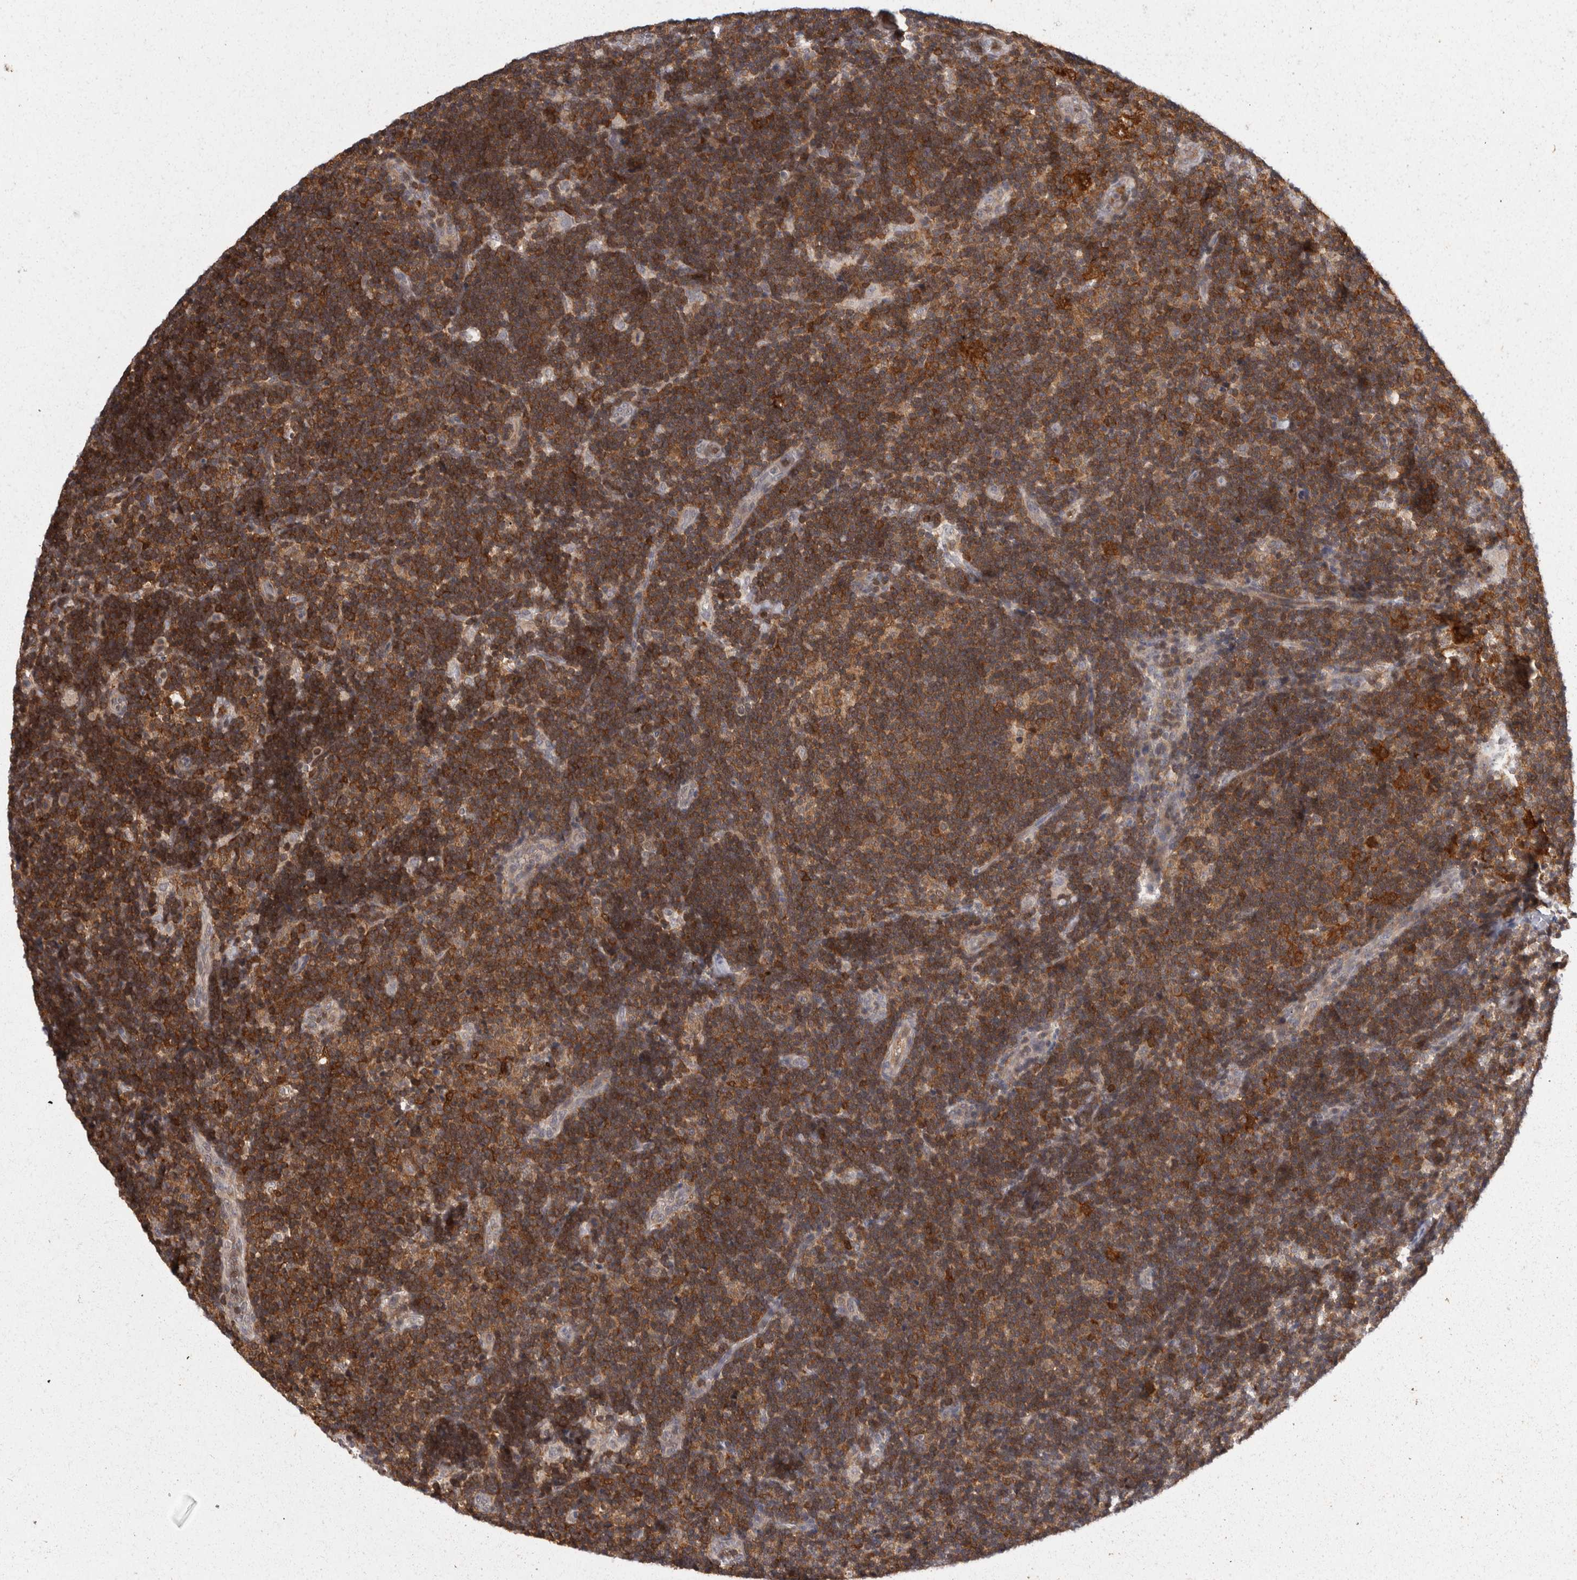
{"staining": {"intensity": "moderate", "quantity": ">75%", "location": "cytoplasmic/membranous"}, "tissue": "lymph node", "cell_type": "Germinal center cells", "image_type": "normal", "snomed": [{"axis": "morphology", "description": "Normal tissue, NOS"}, {"axis": "topography", "description": "Lymph node"}], "caption": "Protein staining demonstrates moderate cytoplasmic/membranous staining in about >75% of germinal center cells in unremarkable lymph node. The protein is shown in brown color, while the nuclei are stained blue.", "gene": "ACAT2", "patient": {"sex": "female", "age": 22}}